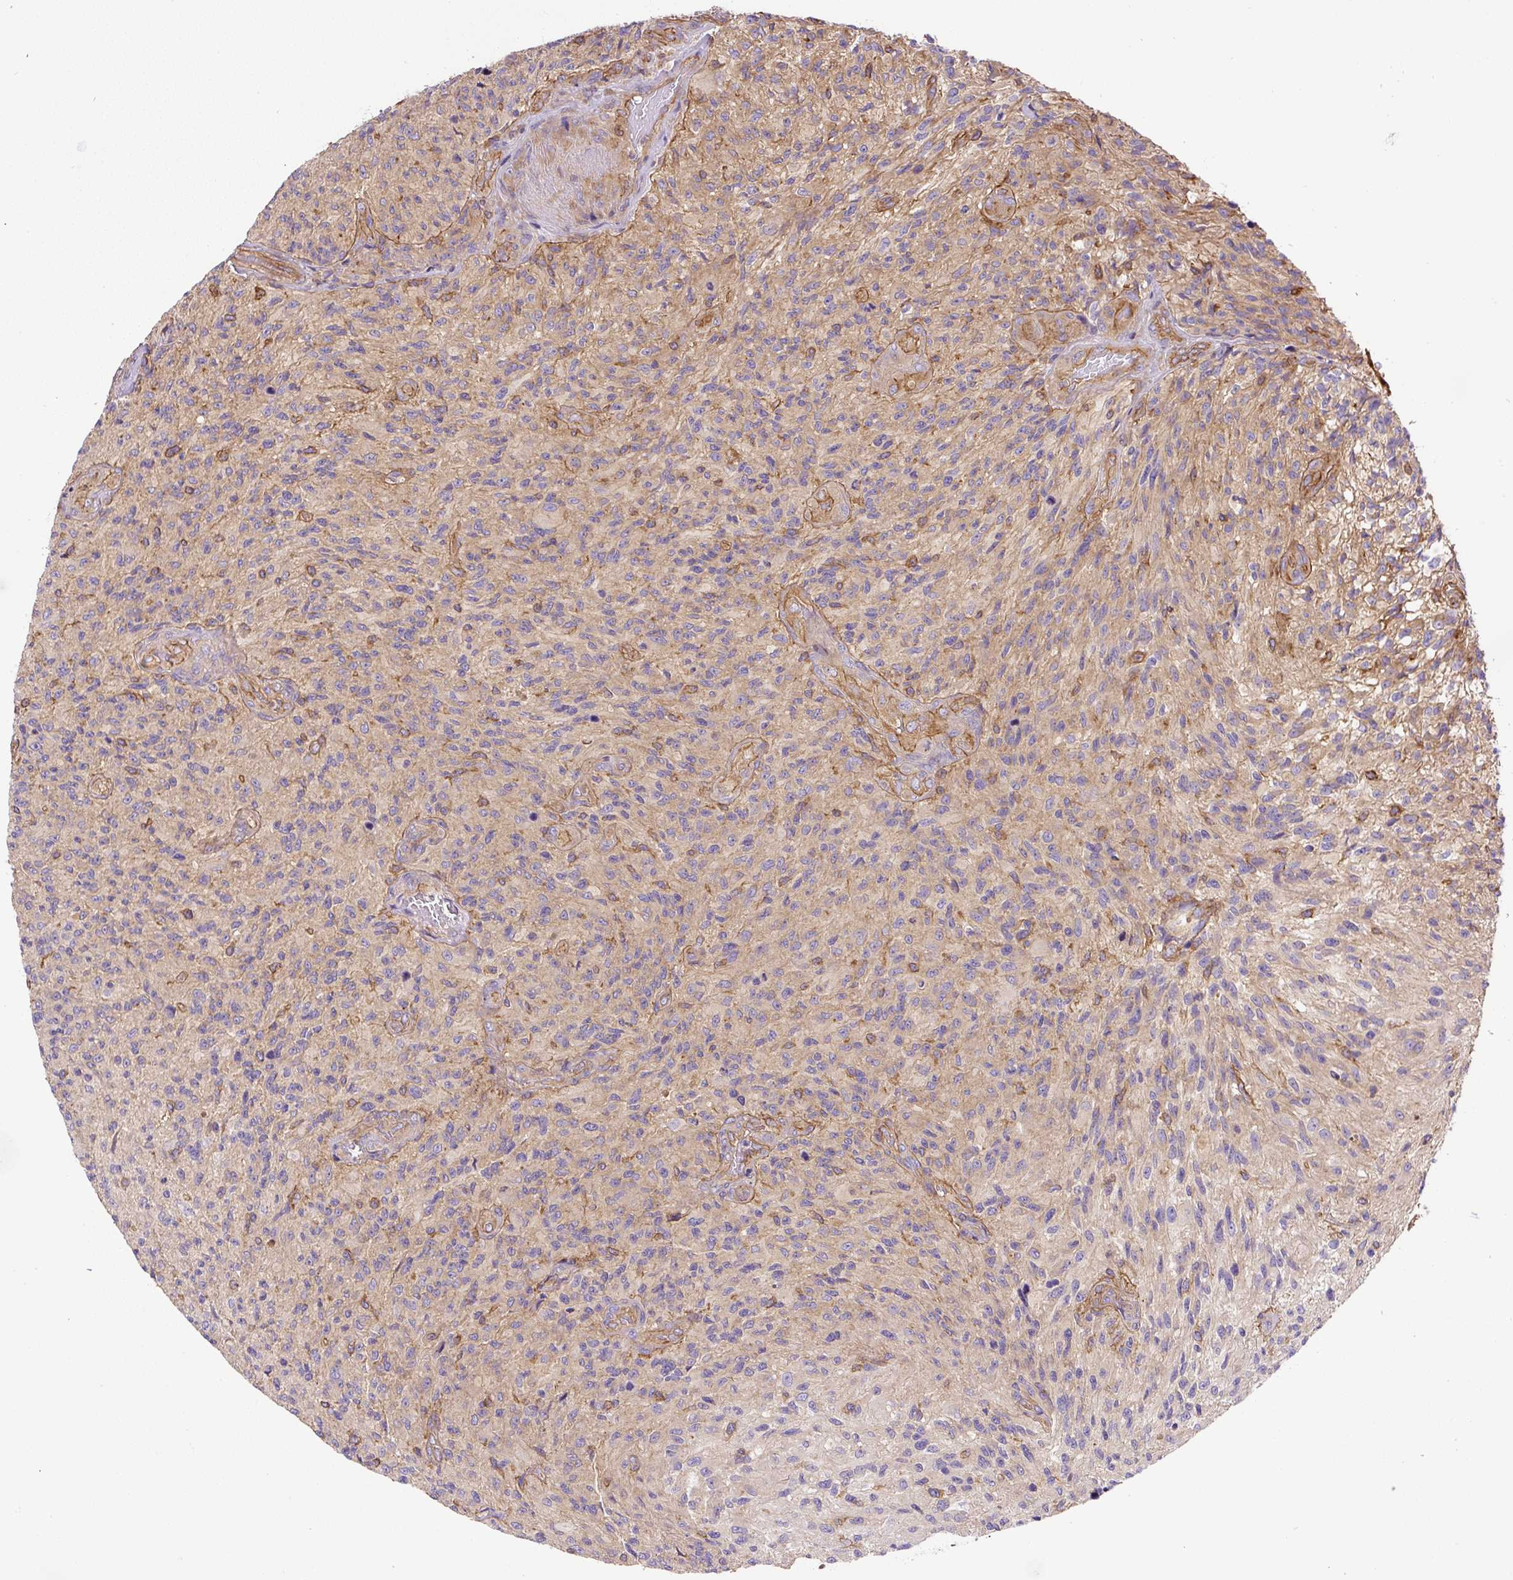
{"staining": {"intensity": "negative", "quantity": "none", "location": "none"}, "tissue": "glioma", "cell_type": "Tumor cells", "image_type": "cancer", "snomed": [{"axis": "morphology", "description": "Normal tissue, NOS"}, {"axis": "morphology", "description": "Glioma, malignant, High grade"}, {"axis": "topography", "description": "Cerebral cortex"}], "caption": "An immunohistochemistry (IHC) histopathology image of glioma is shown. There is no staining in tumor cells of glioma.", "gene": "DCTN1", "patient": {"sex": "male", "age": 56}}